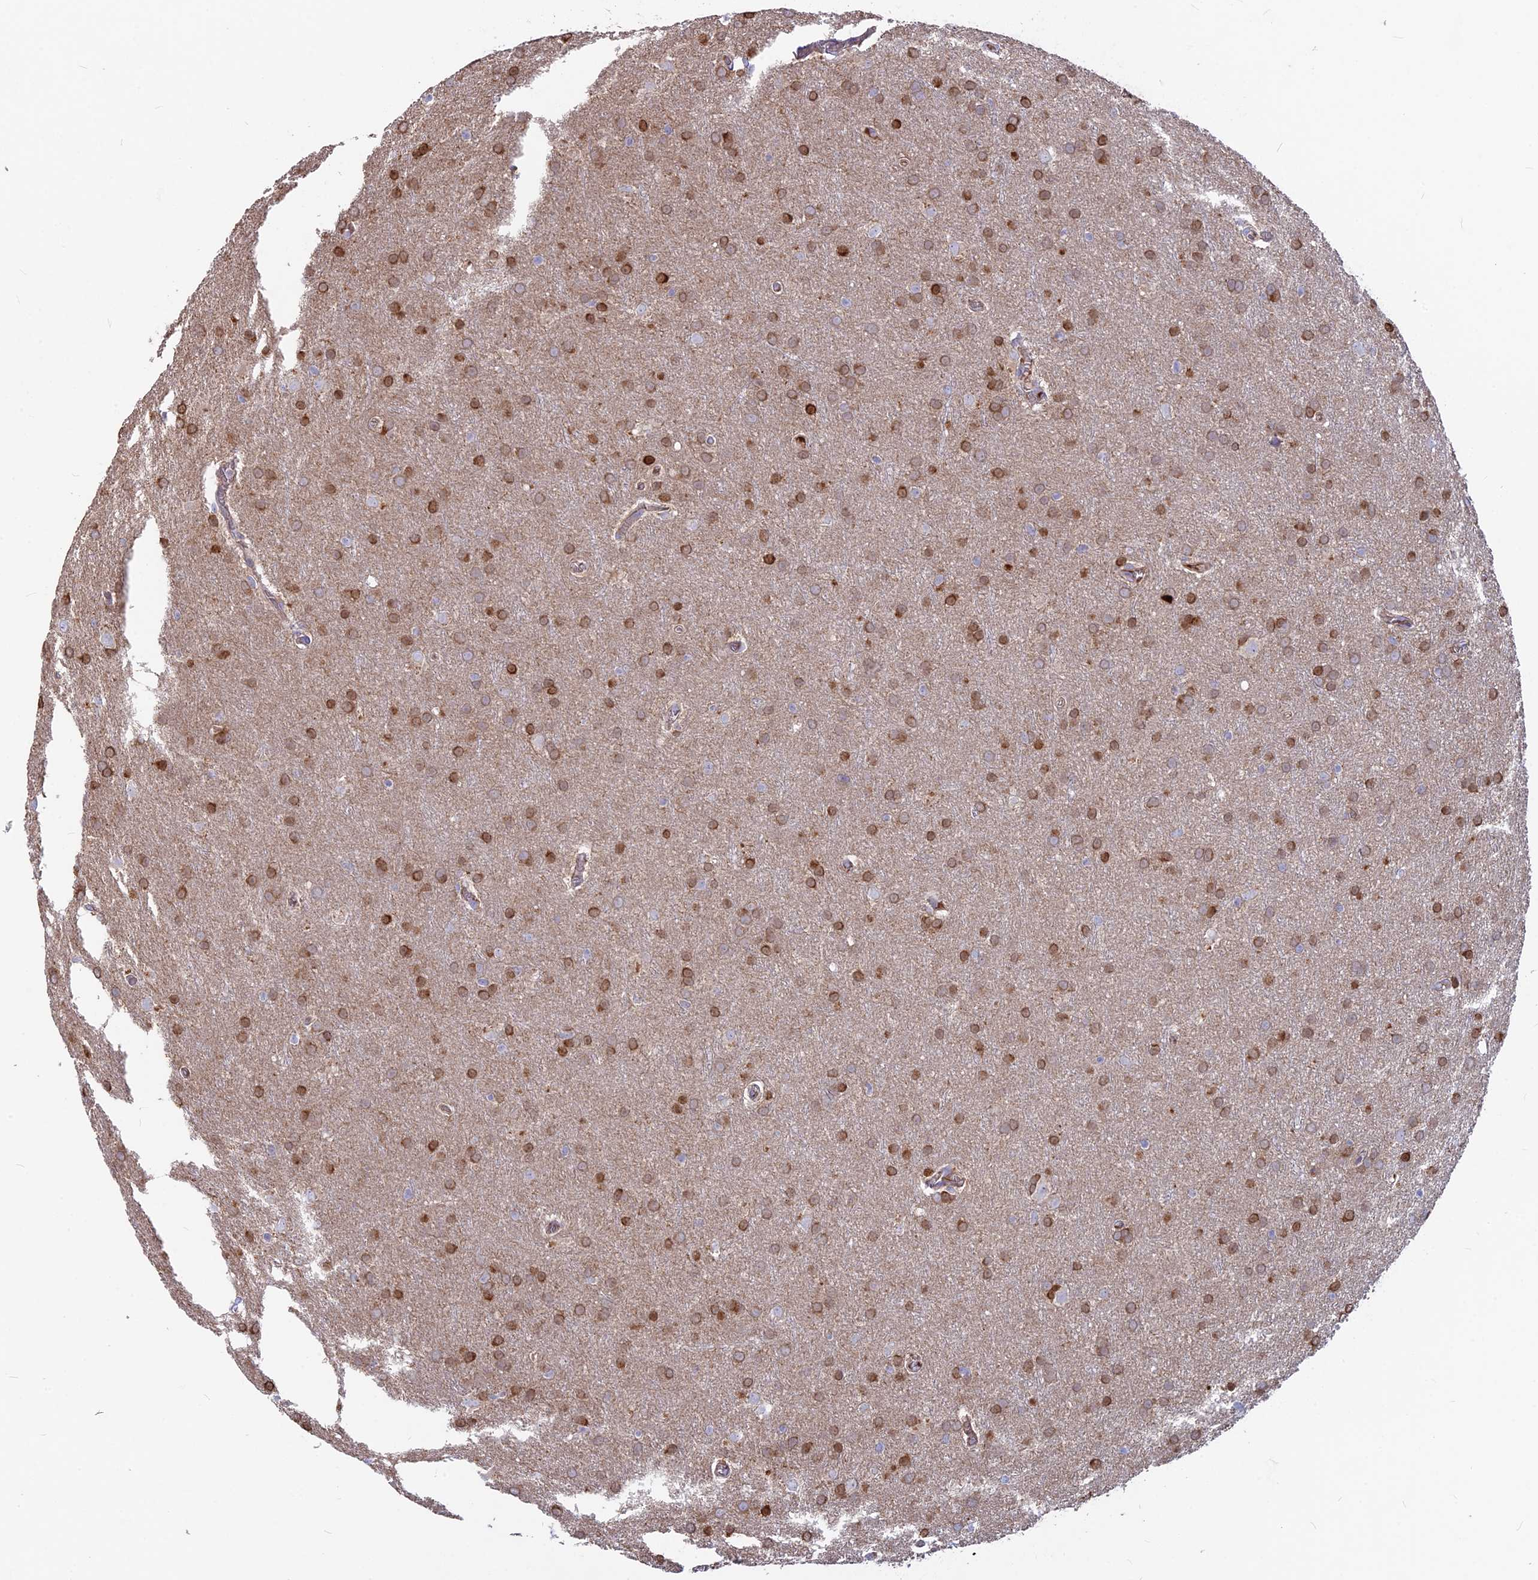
{"staining": {"intensity": "moderate", "quantity": "25%-75%", "location": "cytoplasmic/membranous"}, "tissue": "glioma", "cell_type": "Tumor cells", "image_type": "cancer", "snomed": [{"axis": "morphology", "description": "Glioma, malignant, Low grade"}, {"axis": "topography", "description": "Brain"}], "caption": "Tumor cells display moderate cytoplasmic/membranous staining in about 25%-75% of cells in malignant low-grade glioma.", "gene": "PZP", "patient": {"sex": "female", "age": 32}}